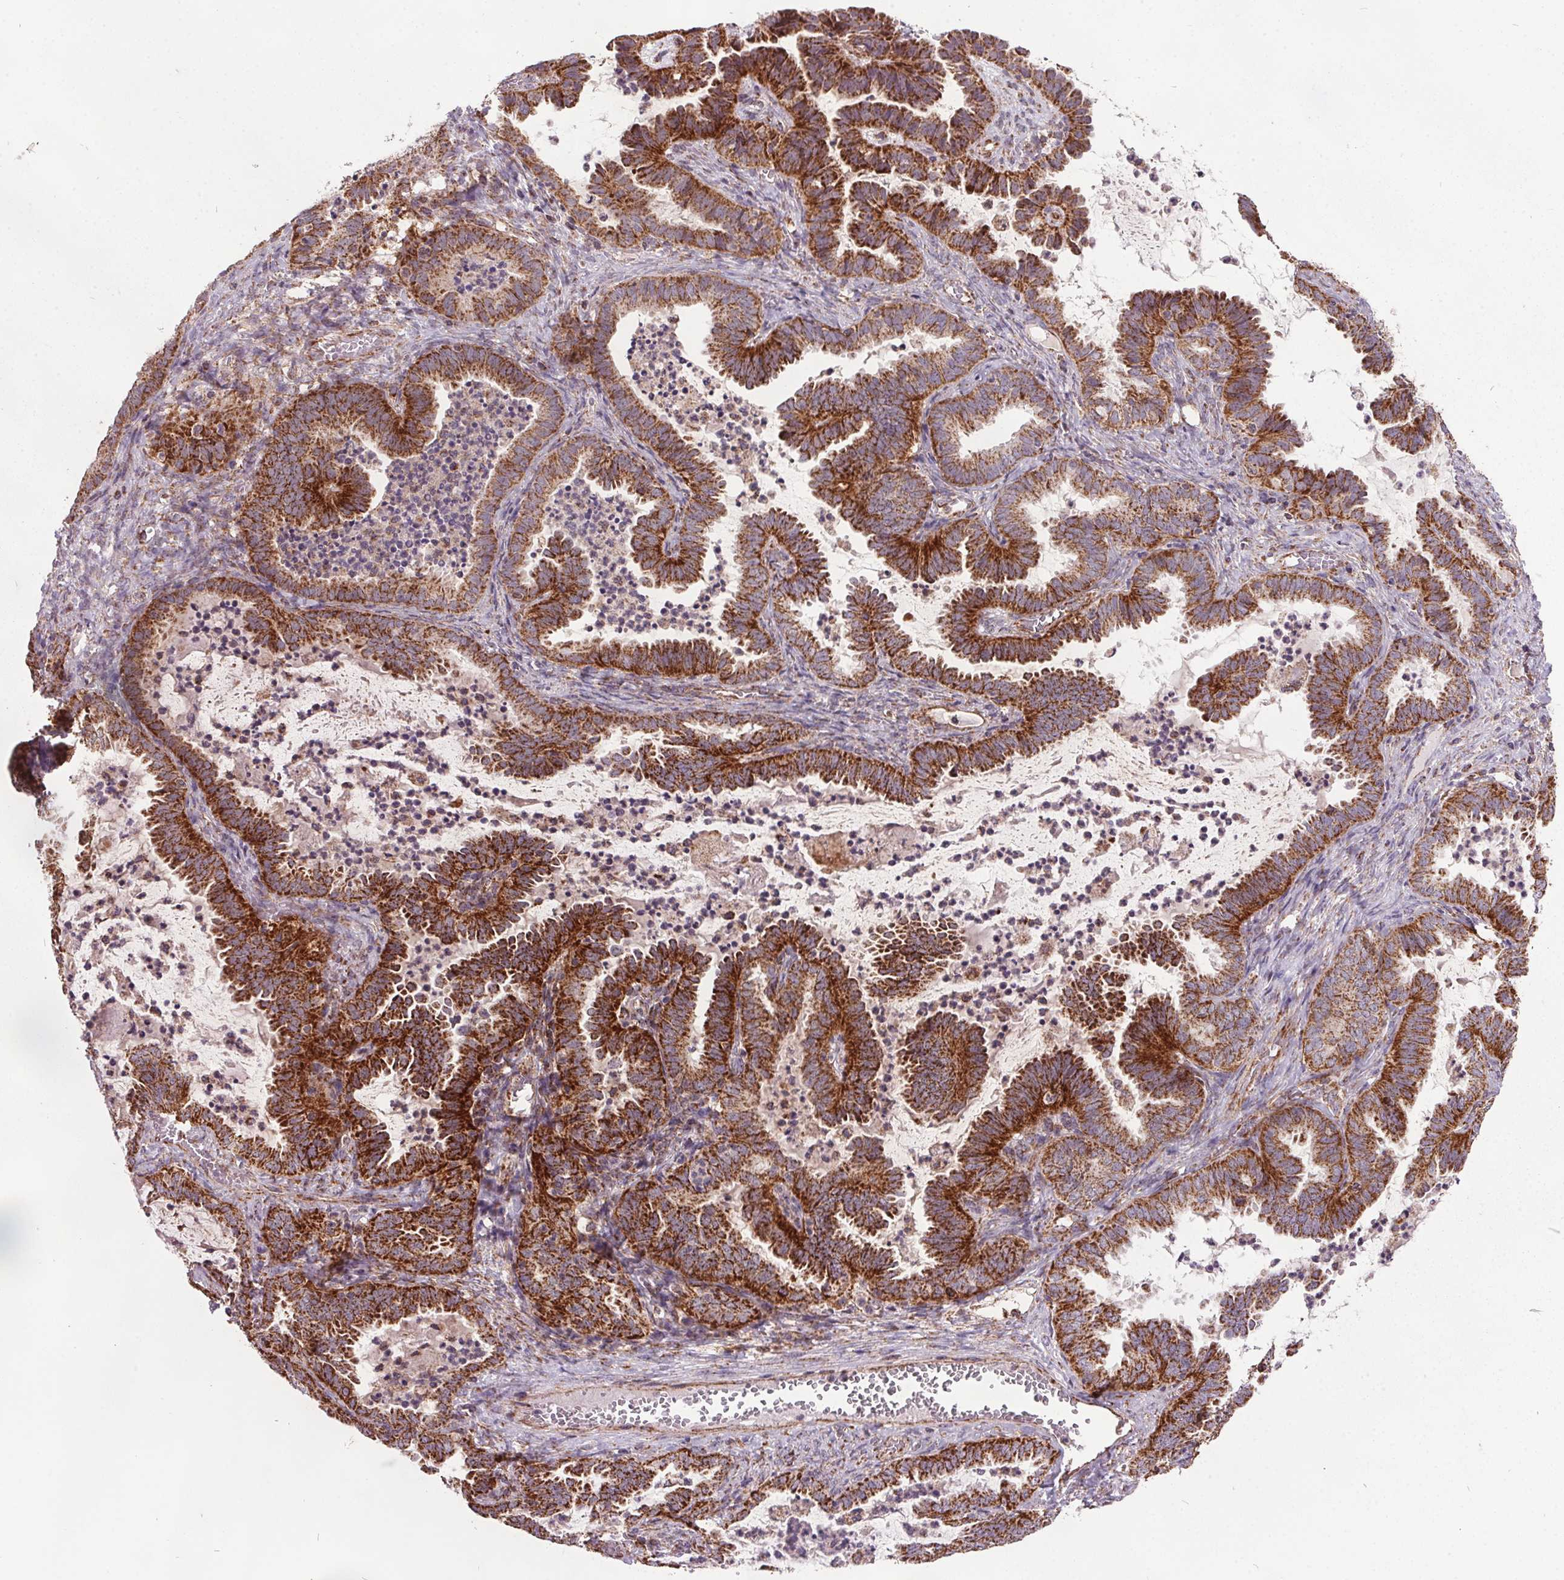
{"staining": {"intensity": "strong", "quantity": "25%-75%", "location": "cytoplasmic/membranous"}, "tissue": "ovarian cancer", "cell_type": "Tumor cells", "image_type": "cancer", "snomed": [{"axis": "morphology", "description": "Carcinoma, endometroid"}, {"axis": "topography", "description": "Ovary"}], "caption": "A high amount of strong cytoplasmic/membranous staining is present in approximately 25%-75% of tumor cells in endometroid carcinoma (ovarian) tissue.", "gene": "NDUFS6", "patient": {"sex": "female", "age": 70}}